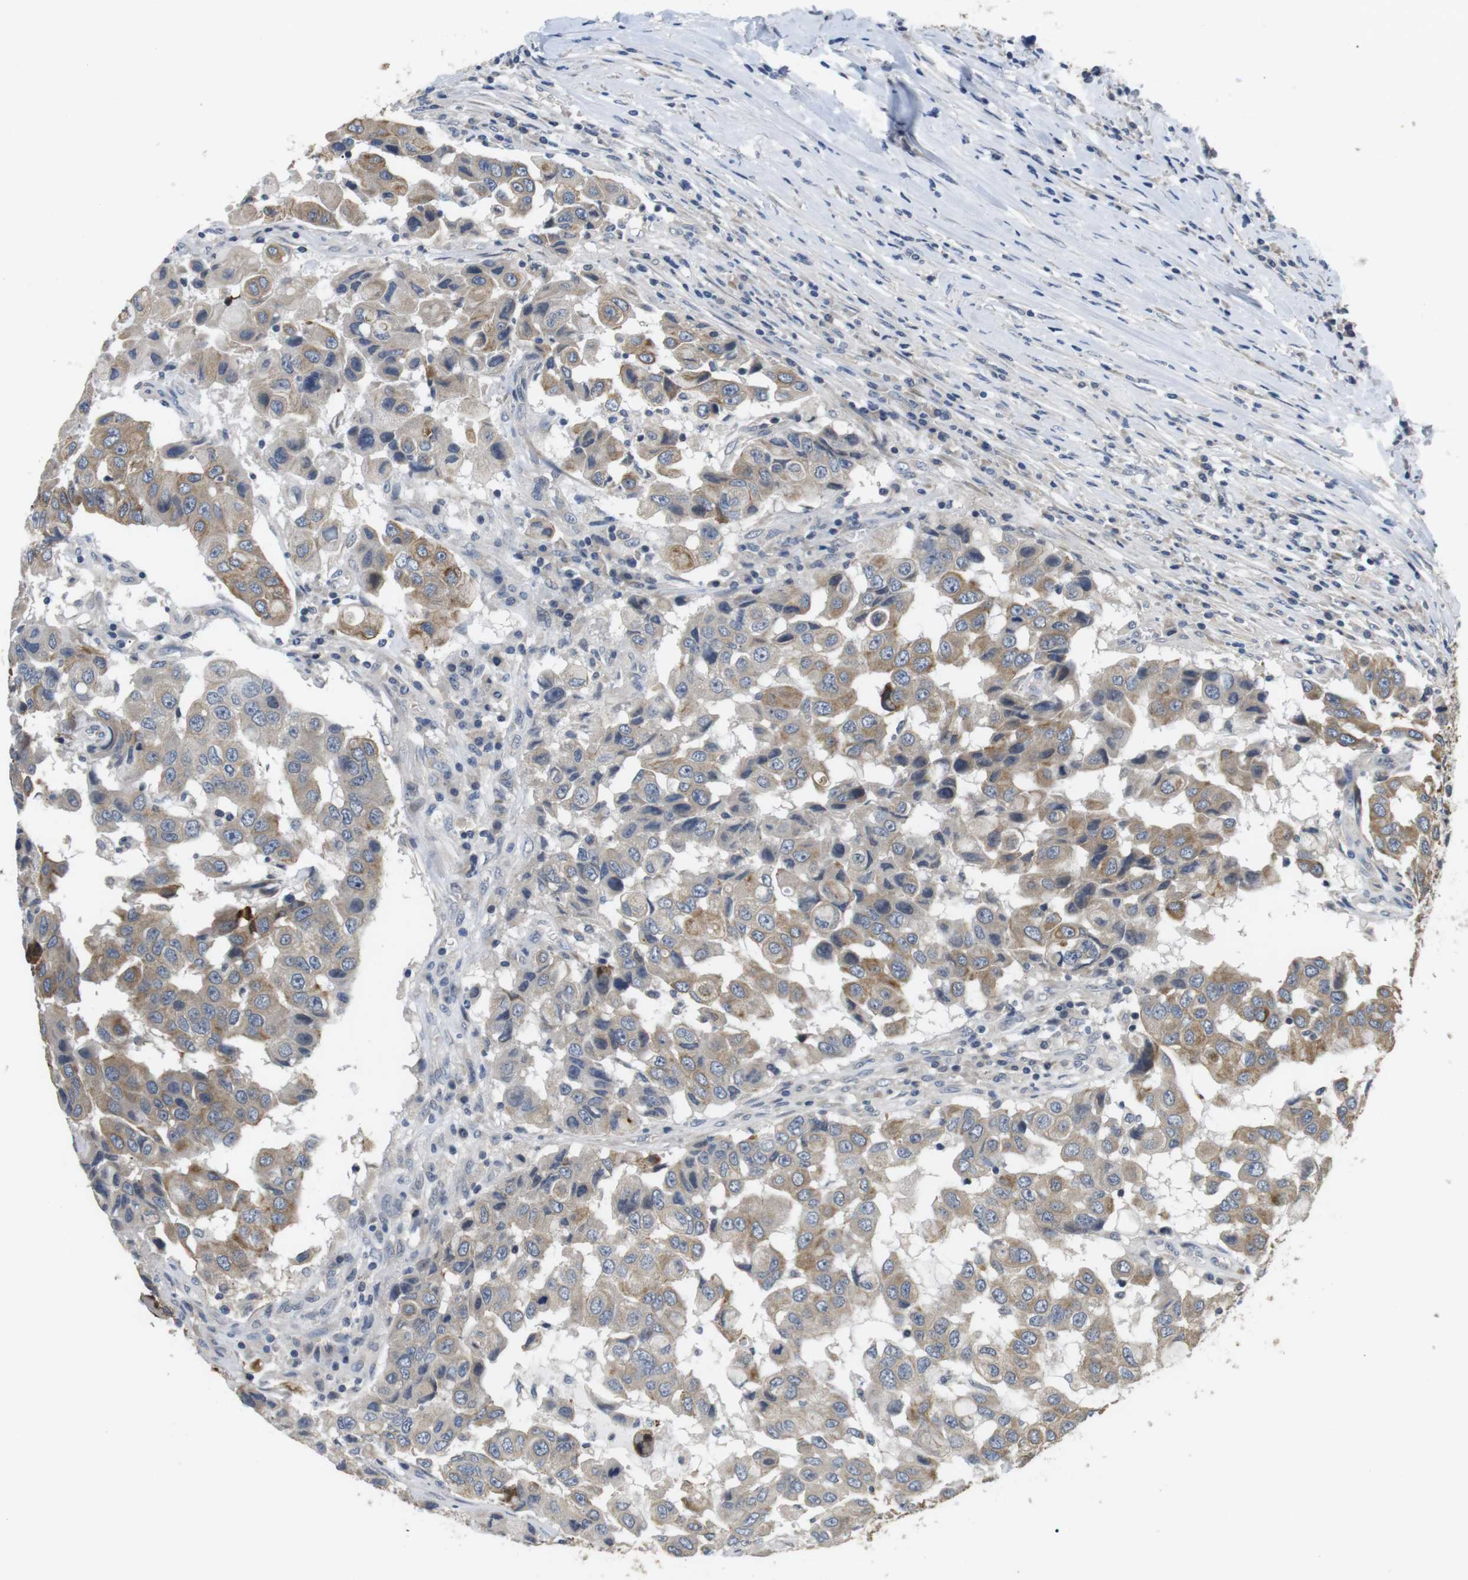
{"staining": {"intensity": "moderate", "quantity": "25%-75%", "location": "cytoplasmic/membranous"}, "tissue": "breast cancer", "cell_type": "Tumor cells", "image_type": "cancer", "snomed": [{"axis": "morphology", "description": "Duct carcinoma"}, {"axis": "topography", "description": "Breast"}], "caption": "There is medium levels of moderate cytoplasmic/membranous staining in tumor cells of infiltrating ductal carcinoma (breast), as demonstrated by immunohistochemical staining (brown color).", "gene": "ADGRL3", "patient": {"sex": "female", "age": 27}}